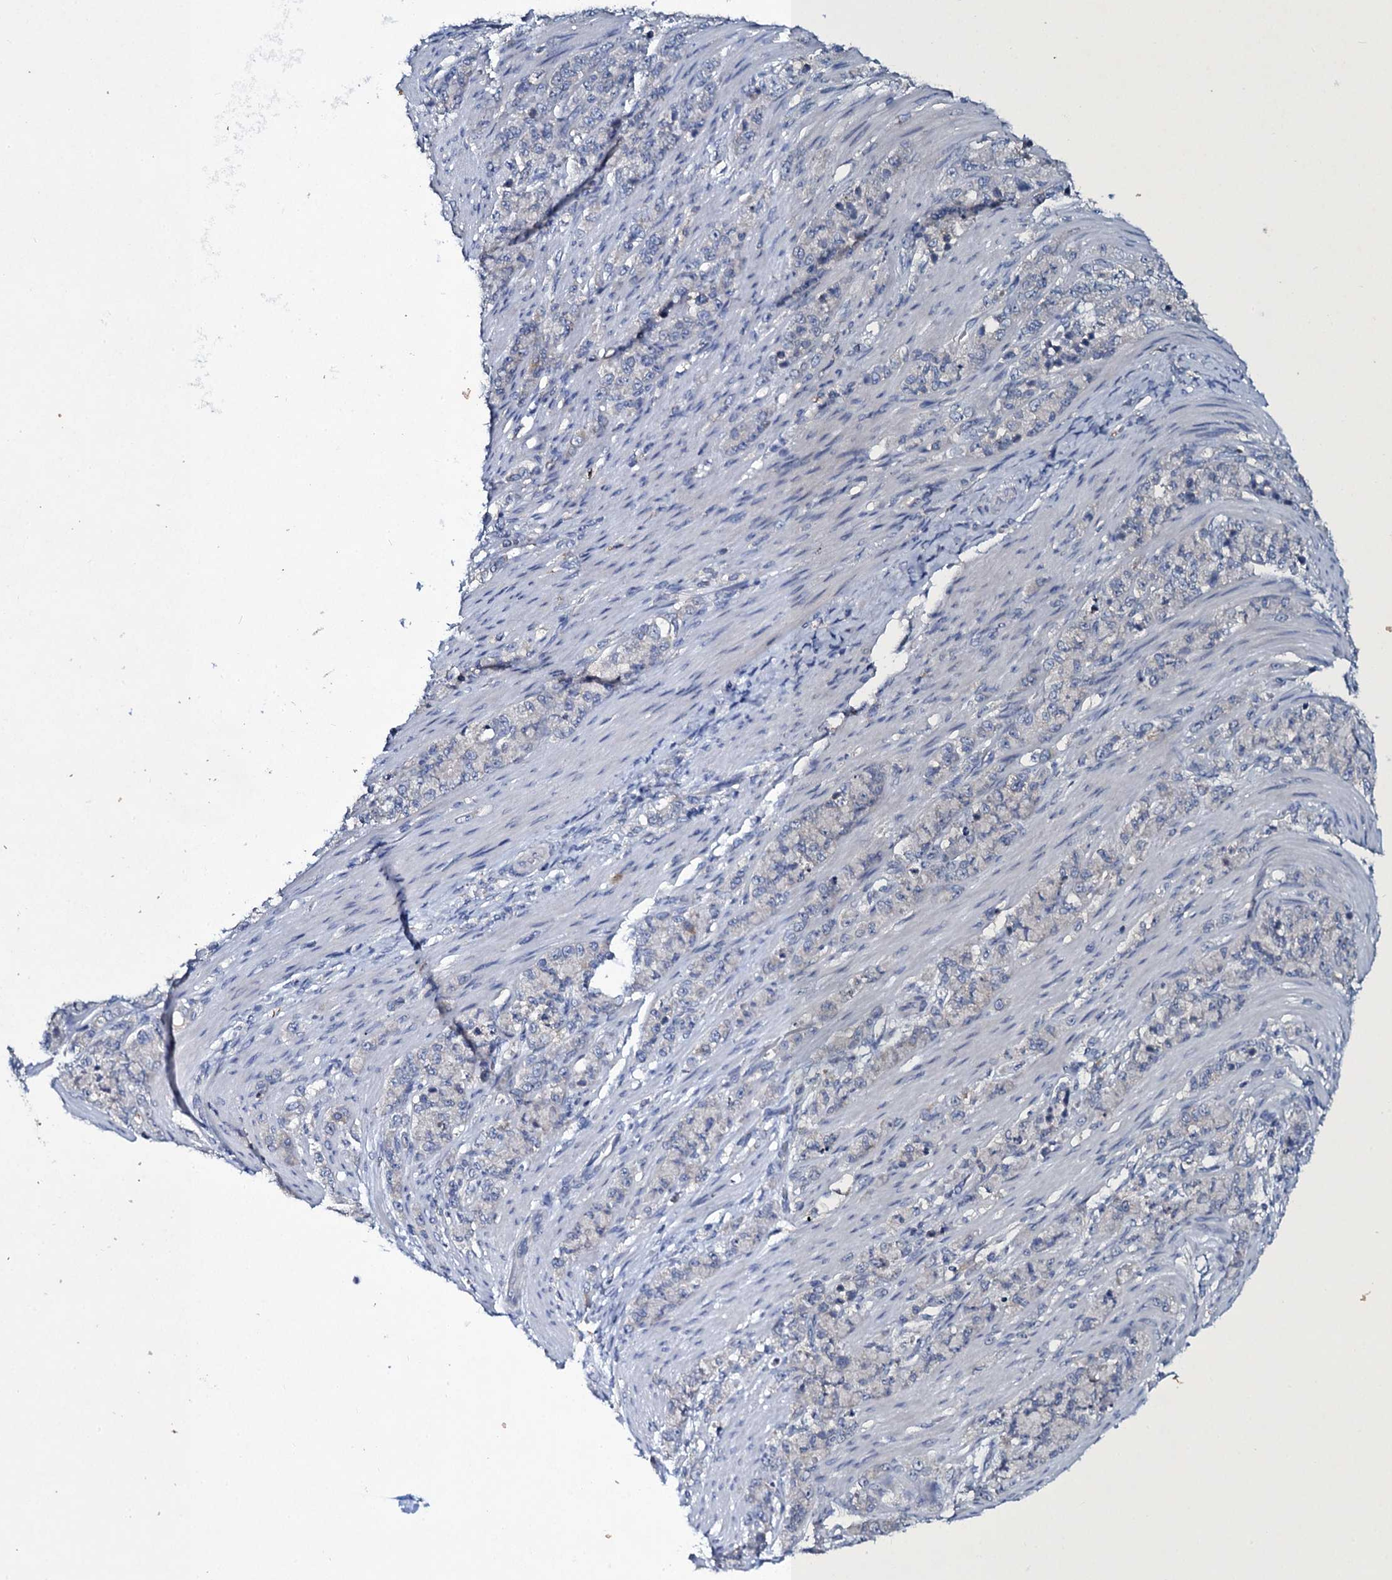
{"staining": {"intensity": "negative", "quantity": "none", "location": "none"}, "tissue": "stomach cancer", "cell_type": "Tumor cells", "image_type": "cancer", "snomed": [{"axis": "morphology", "description": "Adenocarcinoma, NOS"}, {"axis": "topography", "description": "Stomach"}], "caption": "Stomach adenocarcinoma was stained to show a protein in brown. There is no significant expression in tumor cells.", "gene": "TPGS2", "patient": {"sex": "female", "age": 79}}